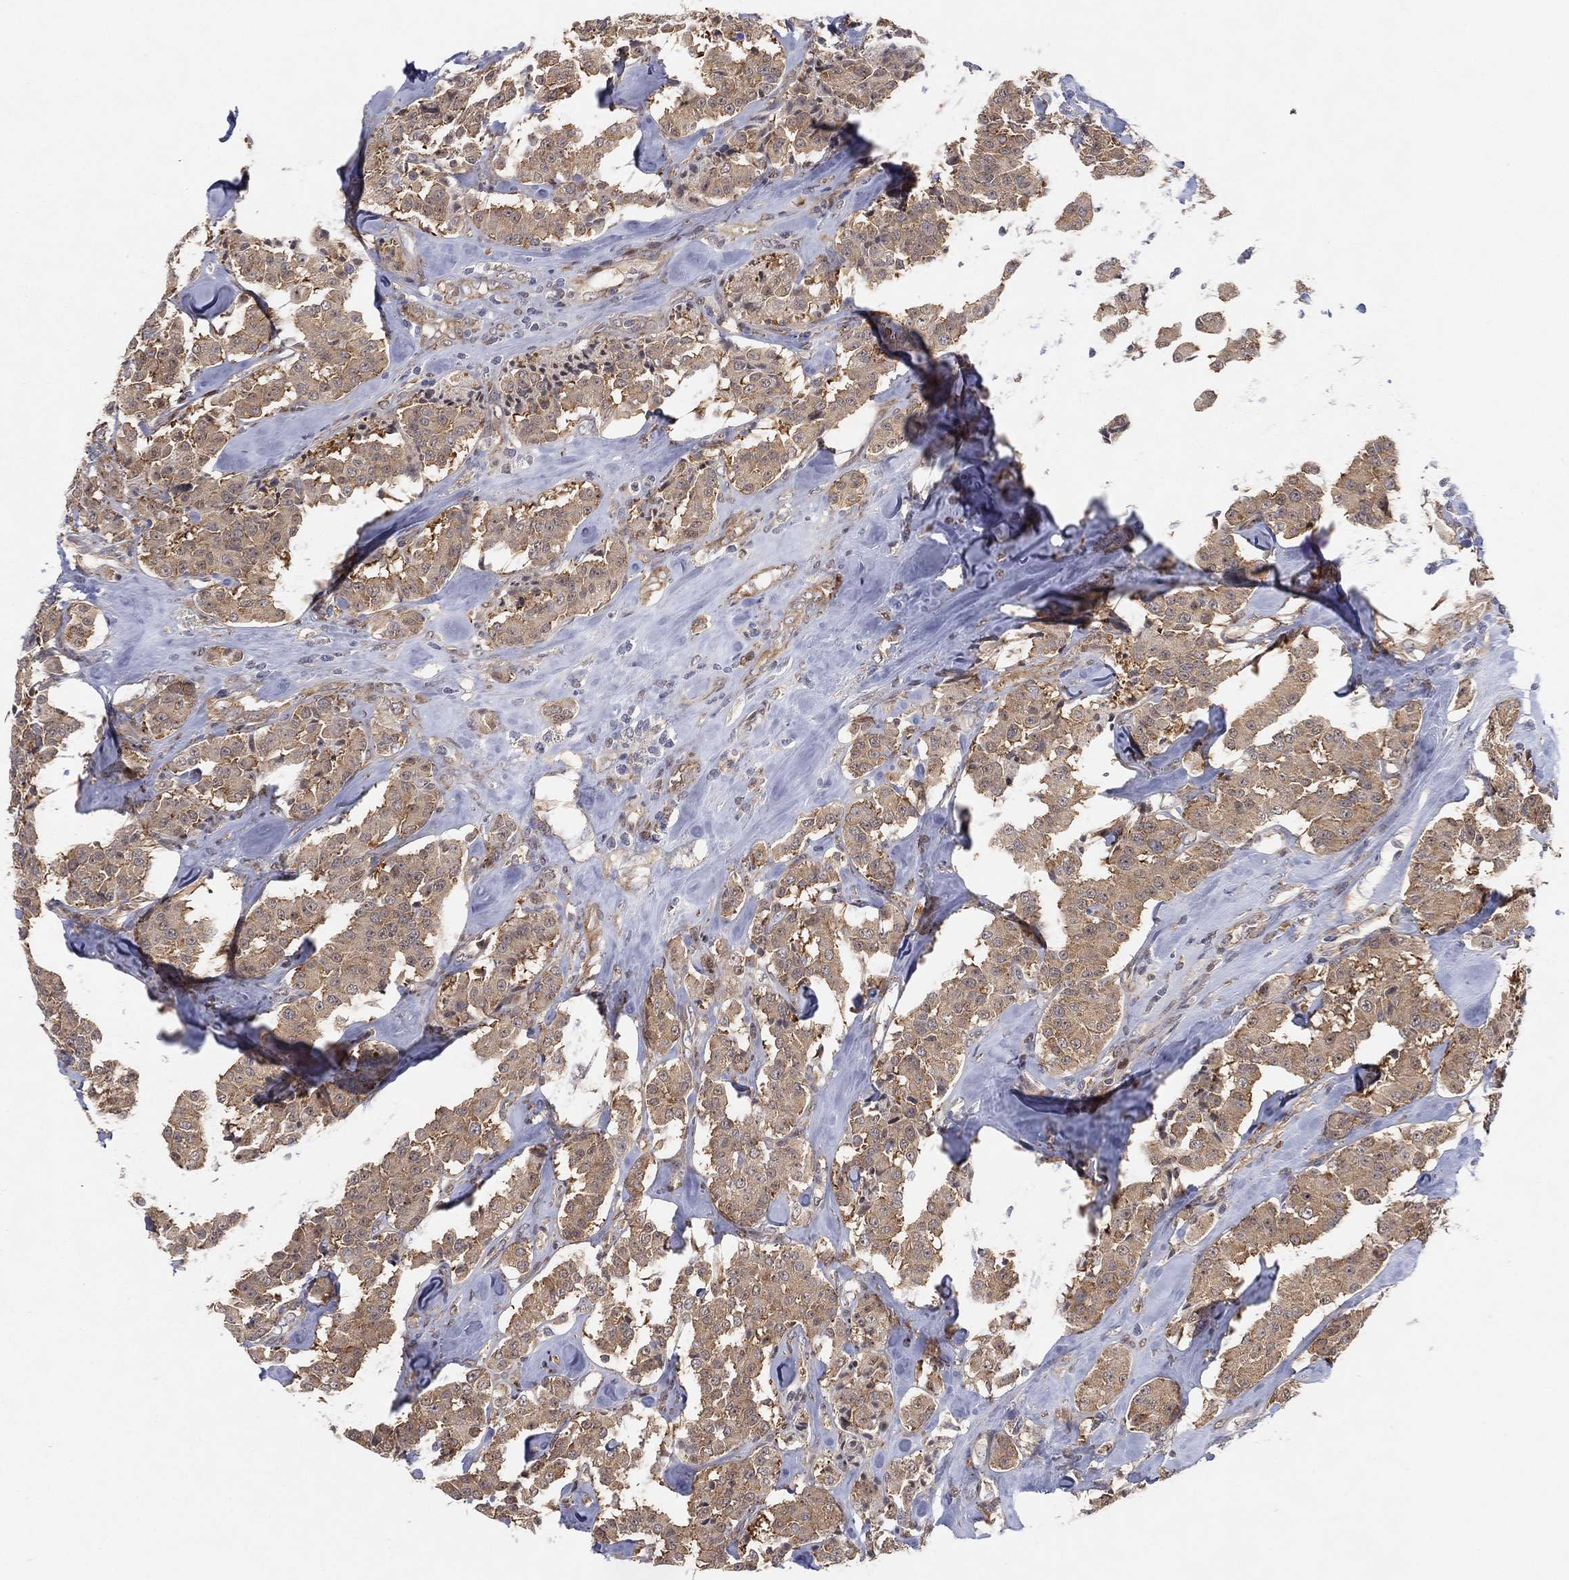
{"staining": {"intensity": "weak", "quantity": ">75%", "location": "cytoplasmic/membranous"}, "tissue": "carcinoid", "cell_type": "Tumor cells", "image_type": "cancer", "snomed": [{"axis": "morphology", "description": "Carcinoid, malignant, NOS"}, {"axis": "topography", "description": "Pancreas"}], "caption": "The image exhibits staining of carcinoid (malignant), revealing weak cytoplasmic/membranous protein expression (brown color) within tumor cells. (DAB IHC, brown staining for protein, blue staining for nuclei).", "gene": "TMTC4", "patient": {"sex": "male", "age": 41}}